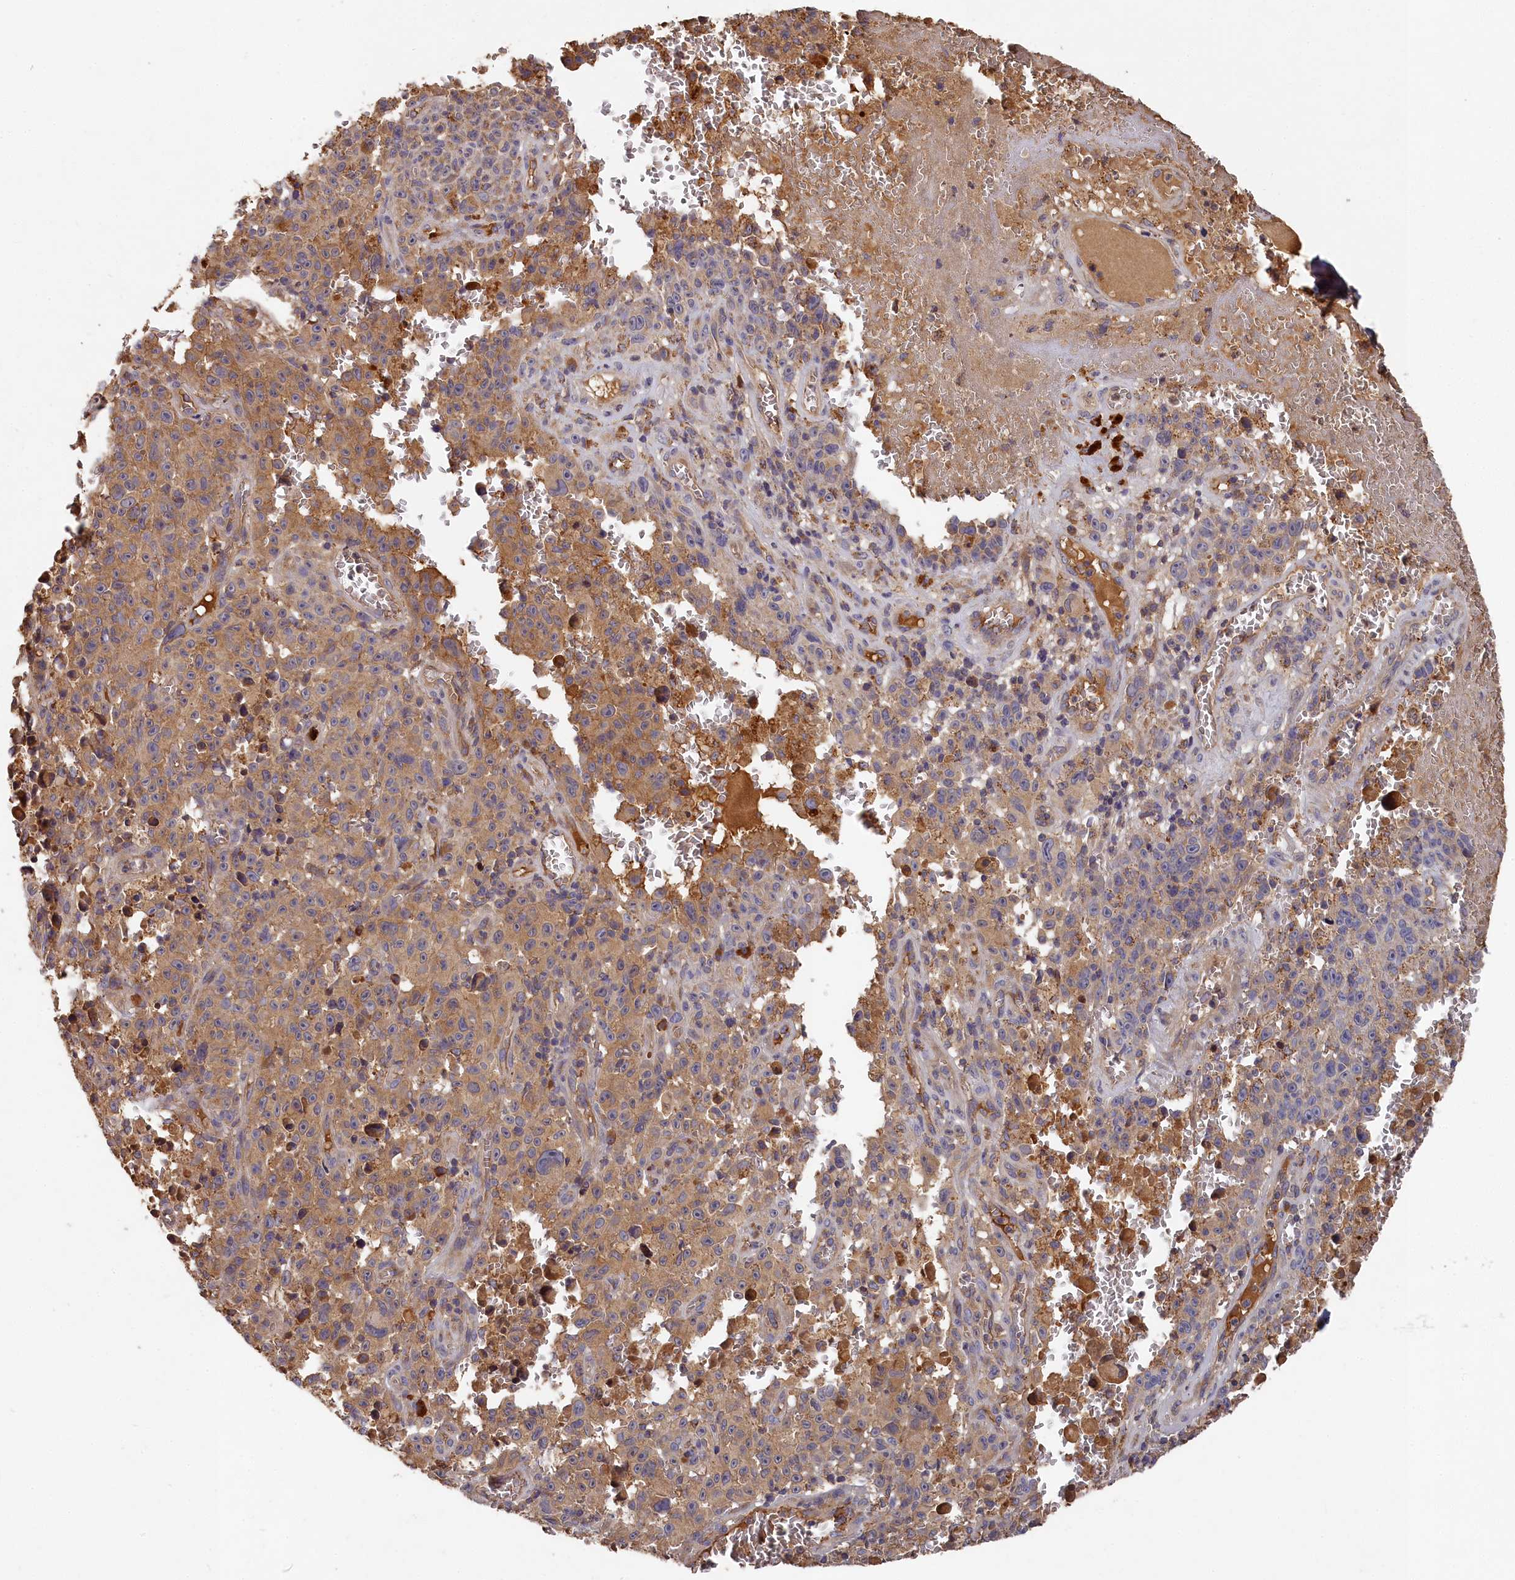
{"staining": {"intensity": "weak", "quantity": "25%-75%", "location": "cytoplasmic/membranous"}, "tissue": "melanoma", "cell_type": "Tumor cells", "image_type": "cancer", "snomed": [{"axis": "morphology", "description": "Malignant melanoma, NOS"}, {"axis": "topography", "description": "Skin"}], "caption": "Protein staining of melanoma tissue exhibits weak cytoplasmic/membranous staining in about 25%-75% of tumor cells.", "gene": "DHRS11", "patient": {"sex": "female", "age": 82}}